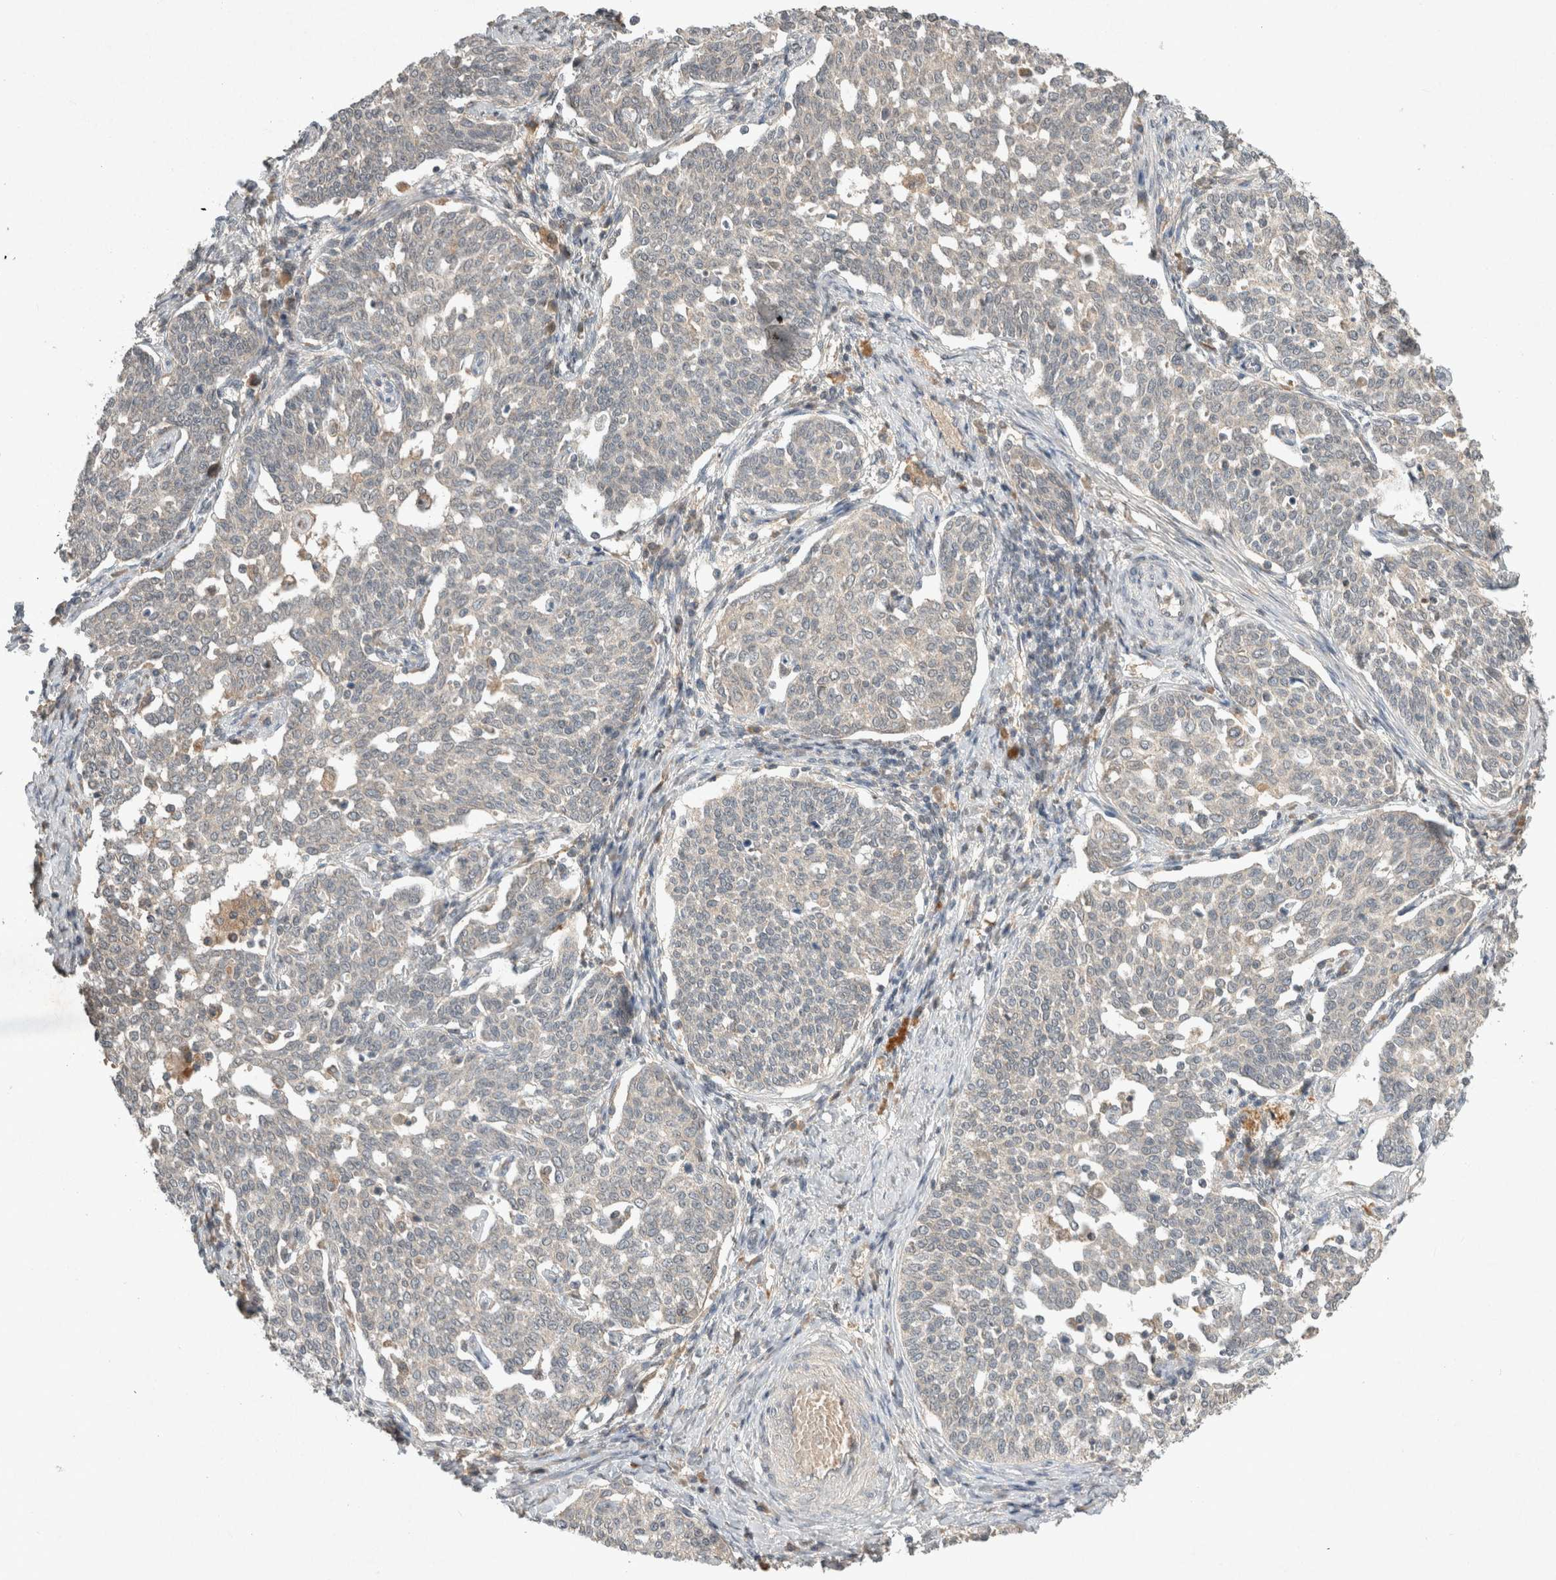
{"staining": {"intensity": "weak", "quantity": "<25%", "location": "cytoplasmic/membranous"}, "tissue": "cervical cancer", "cell_type": "Tumor cells", "image_type": "cancer", "snomed": [{"axis": "morphology", "description": "Squamous cell carcinoma, NOS"}, {"axis": "topography", "description": "Cervix"}], "caption": "This histopathology image is of cervical cancer (squamous cell carcinoma) stained with IHC to label a protein in brown with the nuclei are counter-stained blue. There is no staining in tumor cells.", "gene": "LOXL2", "patient": {"sex": "female", "age": 34}}